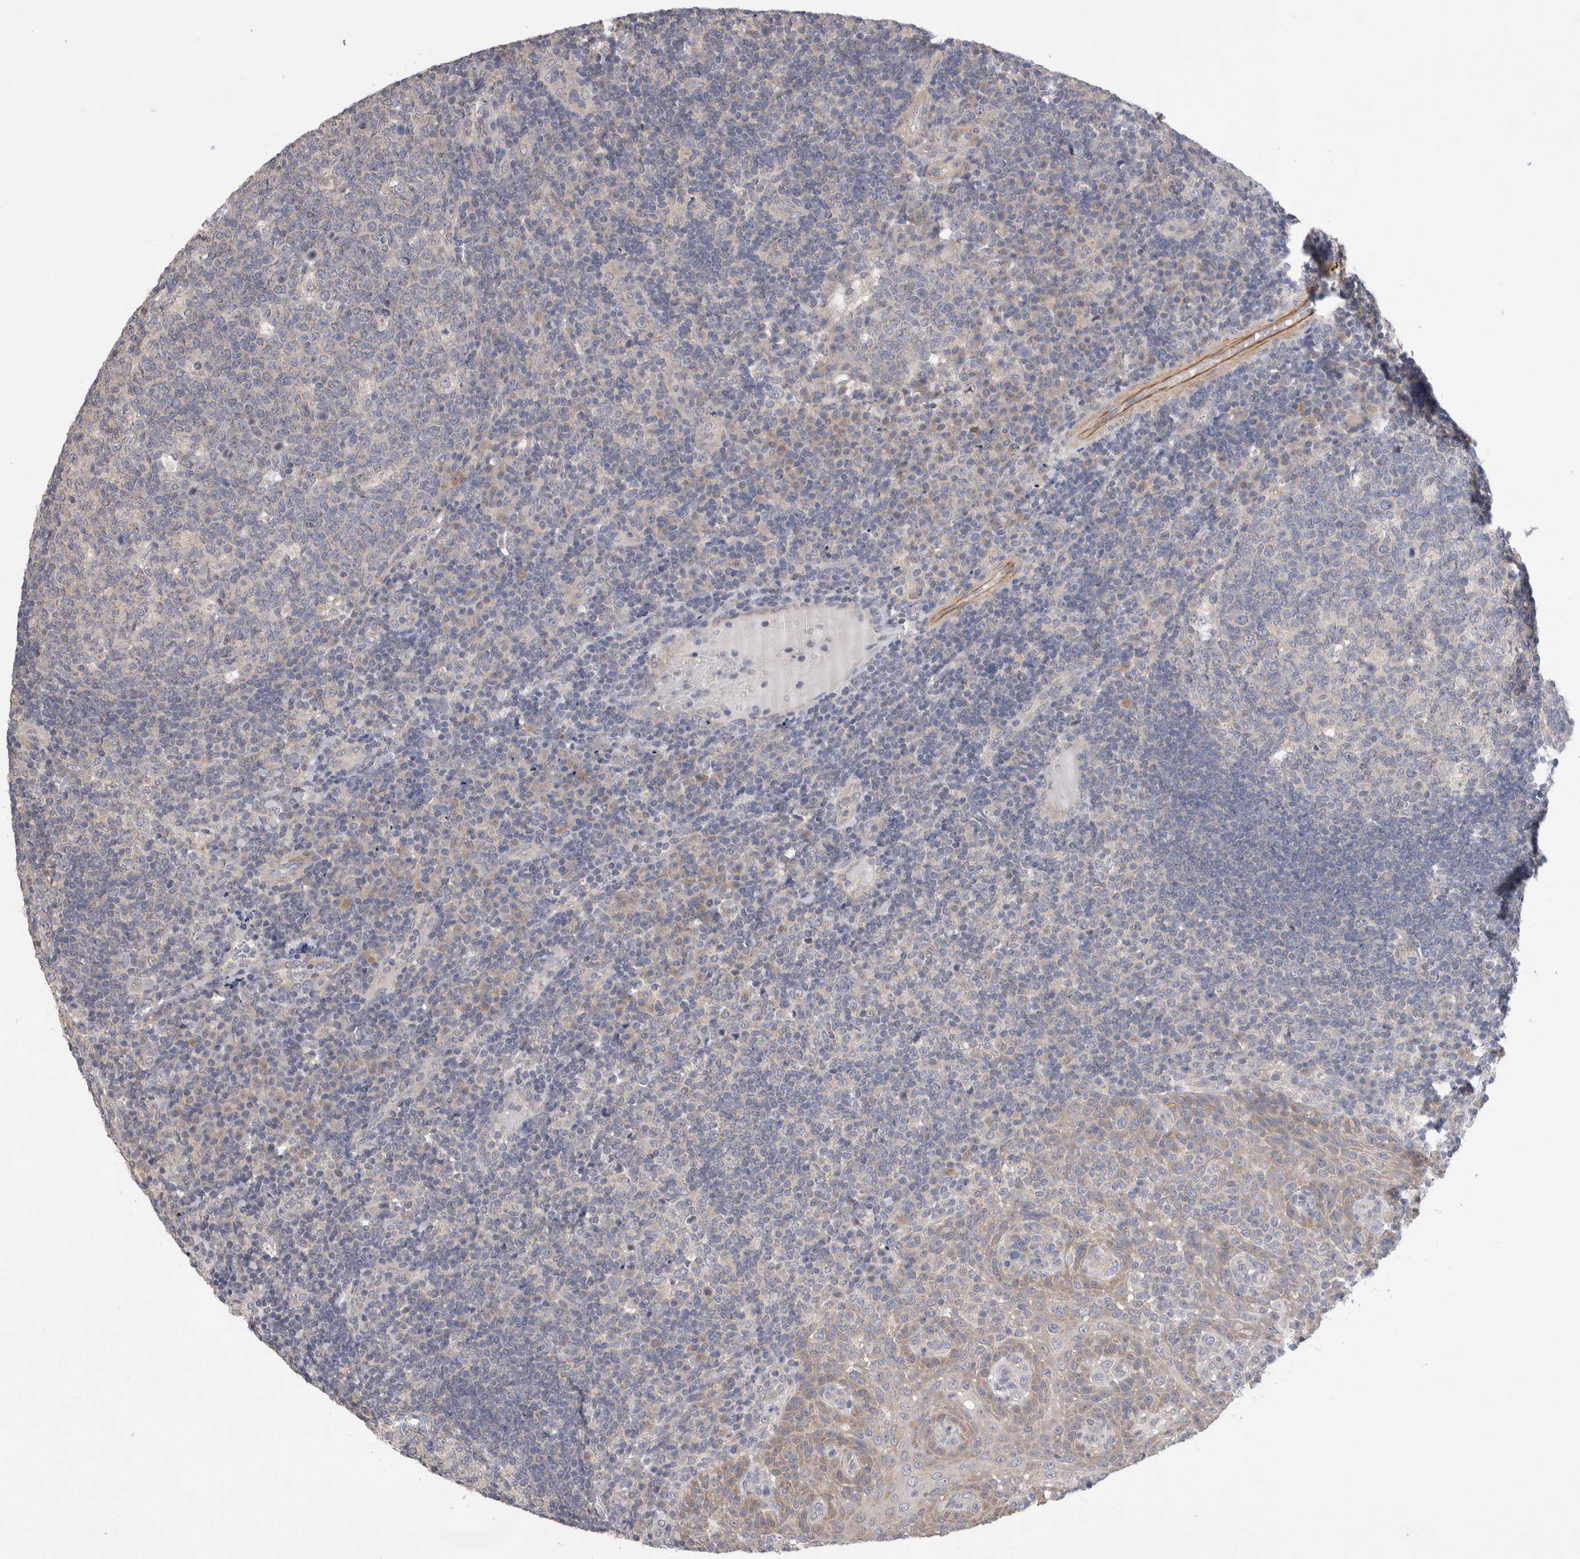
{"staining": {"intensity": "negative", "quantity": "none", "location": "none"}, "tissue": "tonsil", "cell_type": "Germinal center cells", "image_type": "normal", "snomed": [{"axis": "morphology", "description": "Normal tissue, NOS"}, {"axis": "topography", "description": "Tonsil"}], "caption": "High power microscopy histopathology image of an immunohistochemistry histopathology image of unremarkable tonsil, revealing no significant staining in germinal center cells.", "gene": "IFT74", "patient": {"sex": "female", "age": 40}}